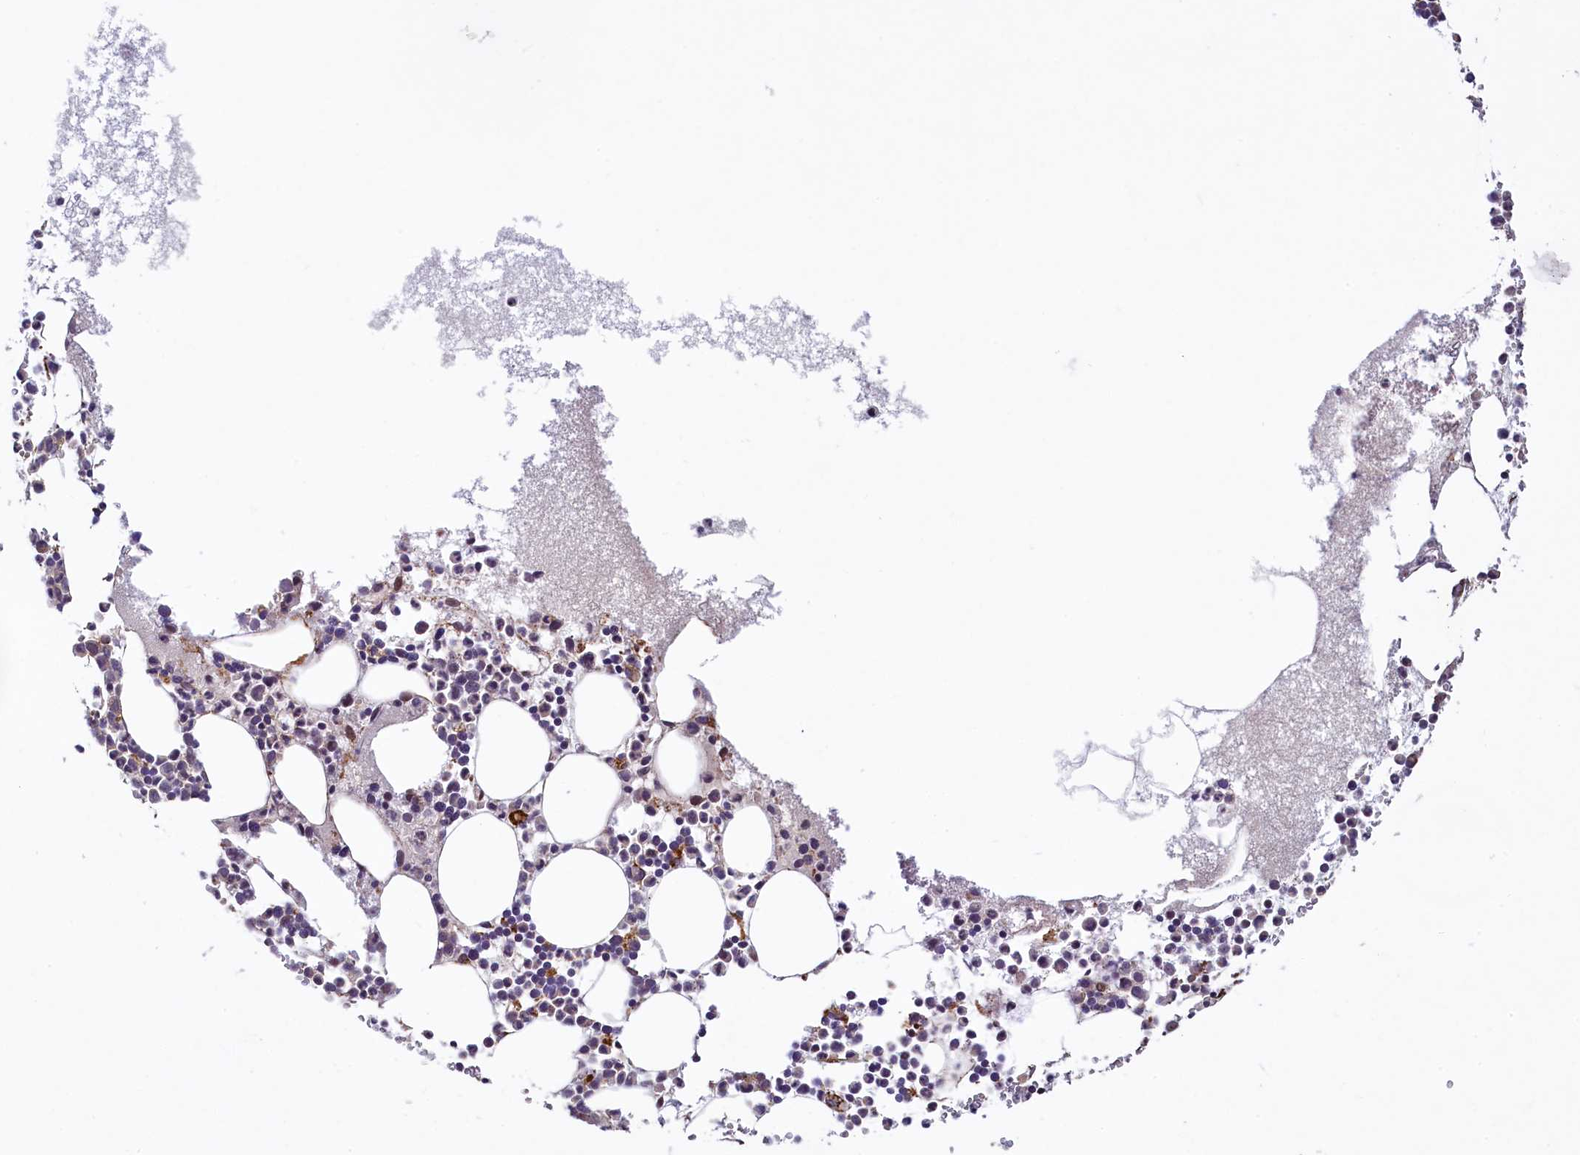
{"staining": {"intensity": "strong", "quantity": "<25%", "location": "cytoplasmic/membranous"}, "tissue": "bone marrow", "cell_type": "Hematopoietic cells", "image_type": "normal", "snomed": [{"axis": "morphology", "description": "Normal tissue, NOS"}, {"axis": "topography", "description": "Bone marrow"}], "caption": "An immunohistochemistry (IHC) histopathology image of unremarkable tissue is shown. Protein staining in brown labels strong cytoplasmic/membranous positivity in bone marrow within hematopoietic cells.", "gene": "ZNF577", "patient": {"sex": "female", "age": 78}}